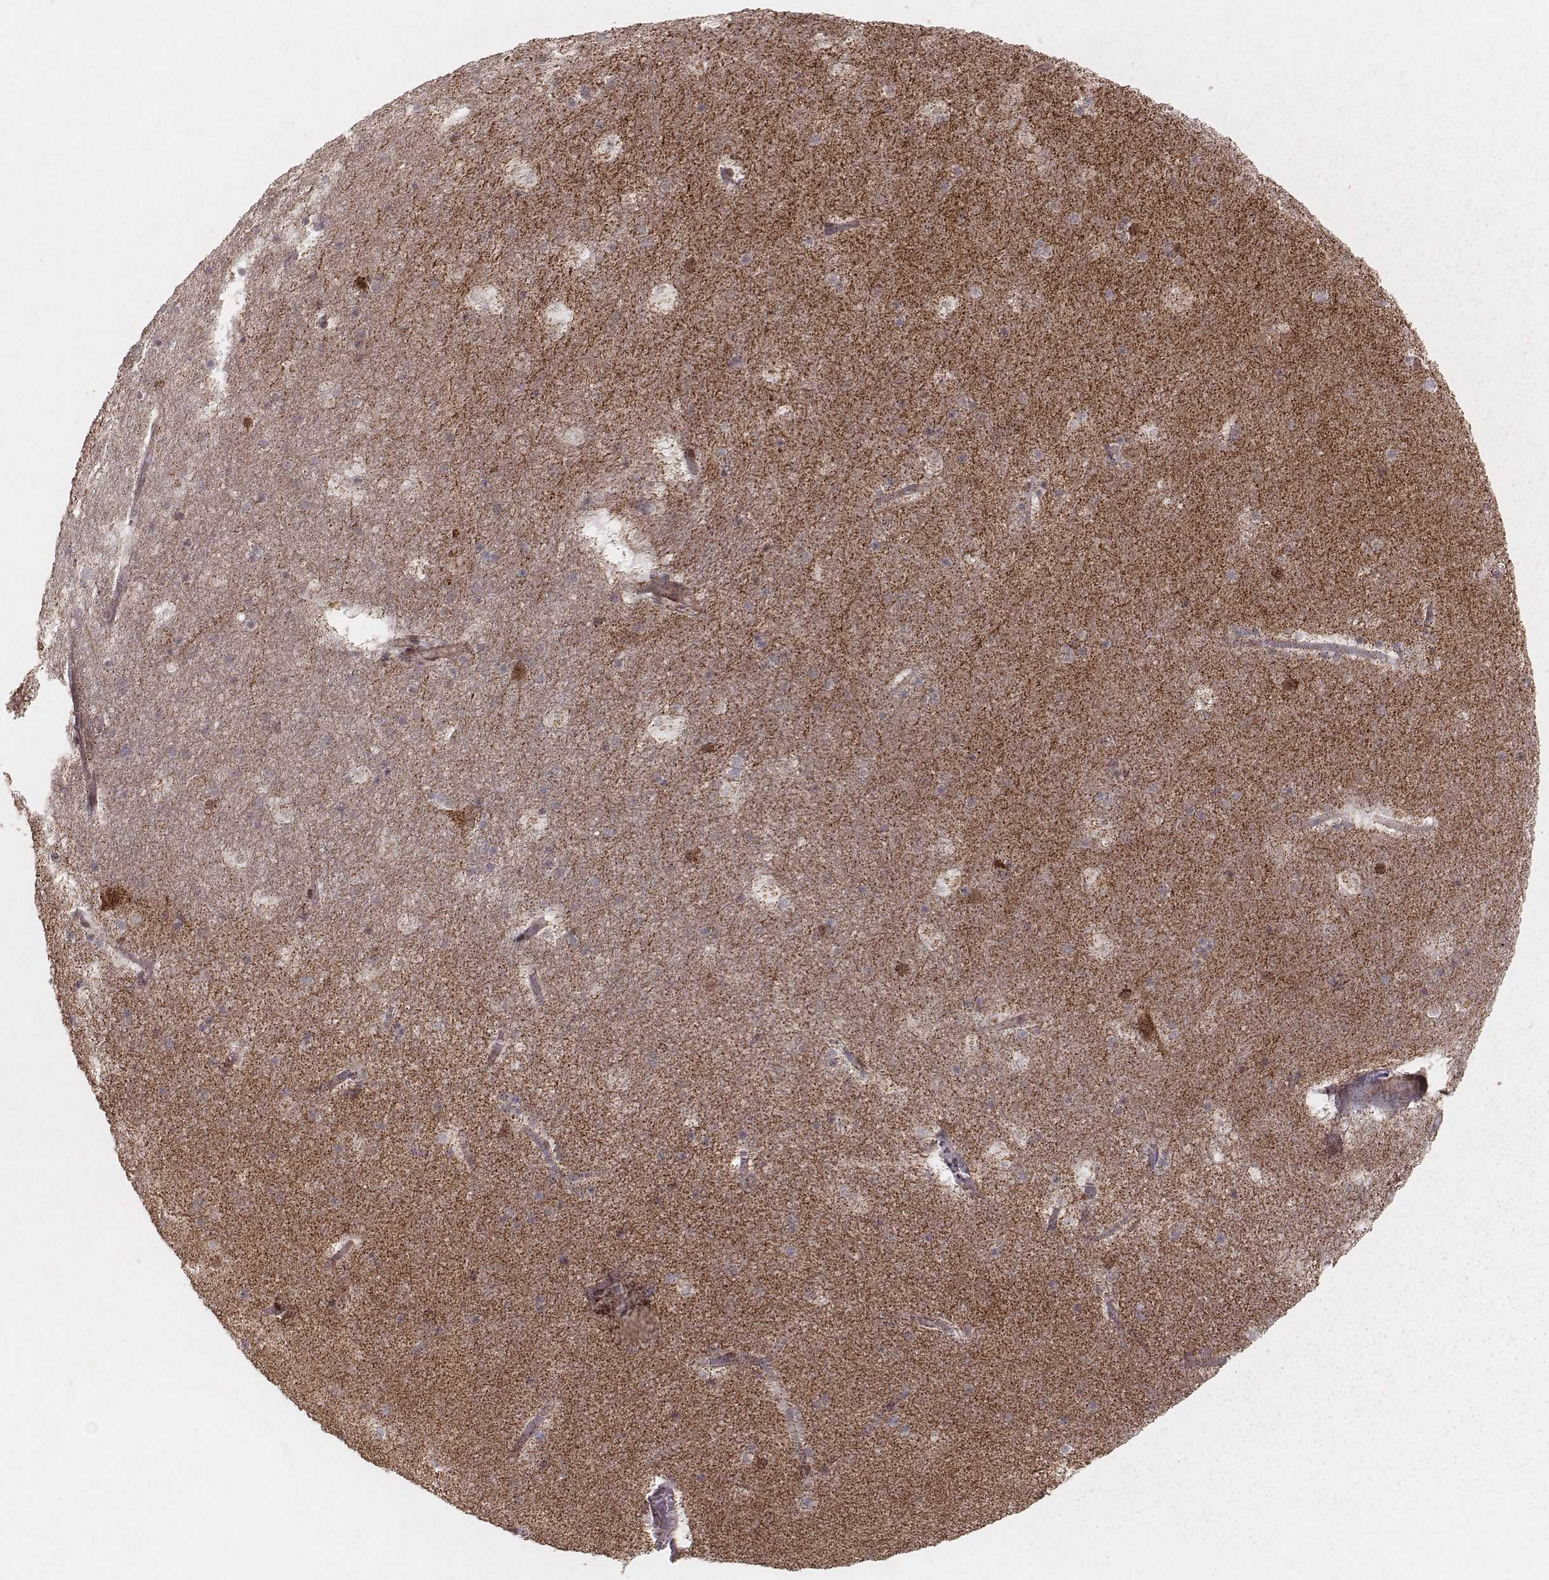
{"staining": {"intensity": "weak", "quantity": "25%-75%", "location": "cytoplasmic/membranous"}, "tissue": "hippocampus", "cell_type": "Glial cells", "image_type": "normal", "snomed": [{"axis": "morphology", "description": "Normal tissue, NOS"}, {"axis": "topography", "description": "Hippocampus"}], "caption": "DAB (3,3'-diaminobenzidine) immunohistochemical staining of unremarkable hippocampus displays weak cytoplasmic/membranous protein expression in approximately 25%-75% of glial cells.", "gene": "NDUFA7", "patient": {"sex": "male", "age": 45}}